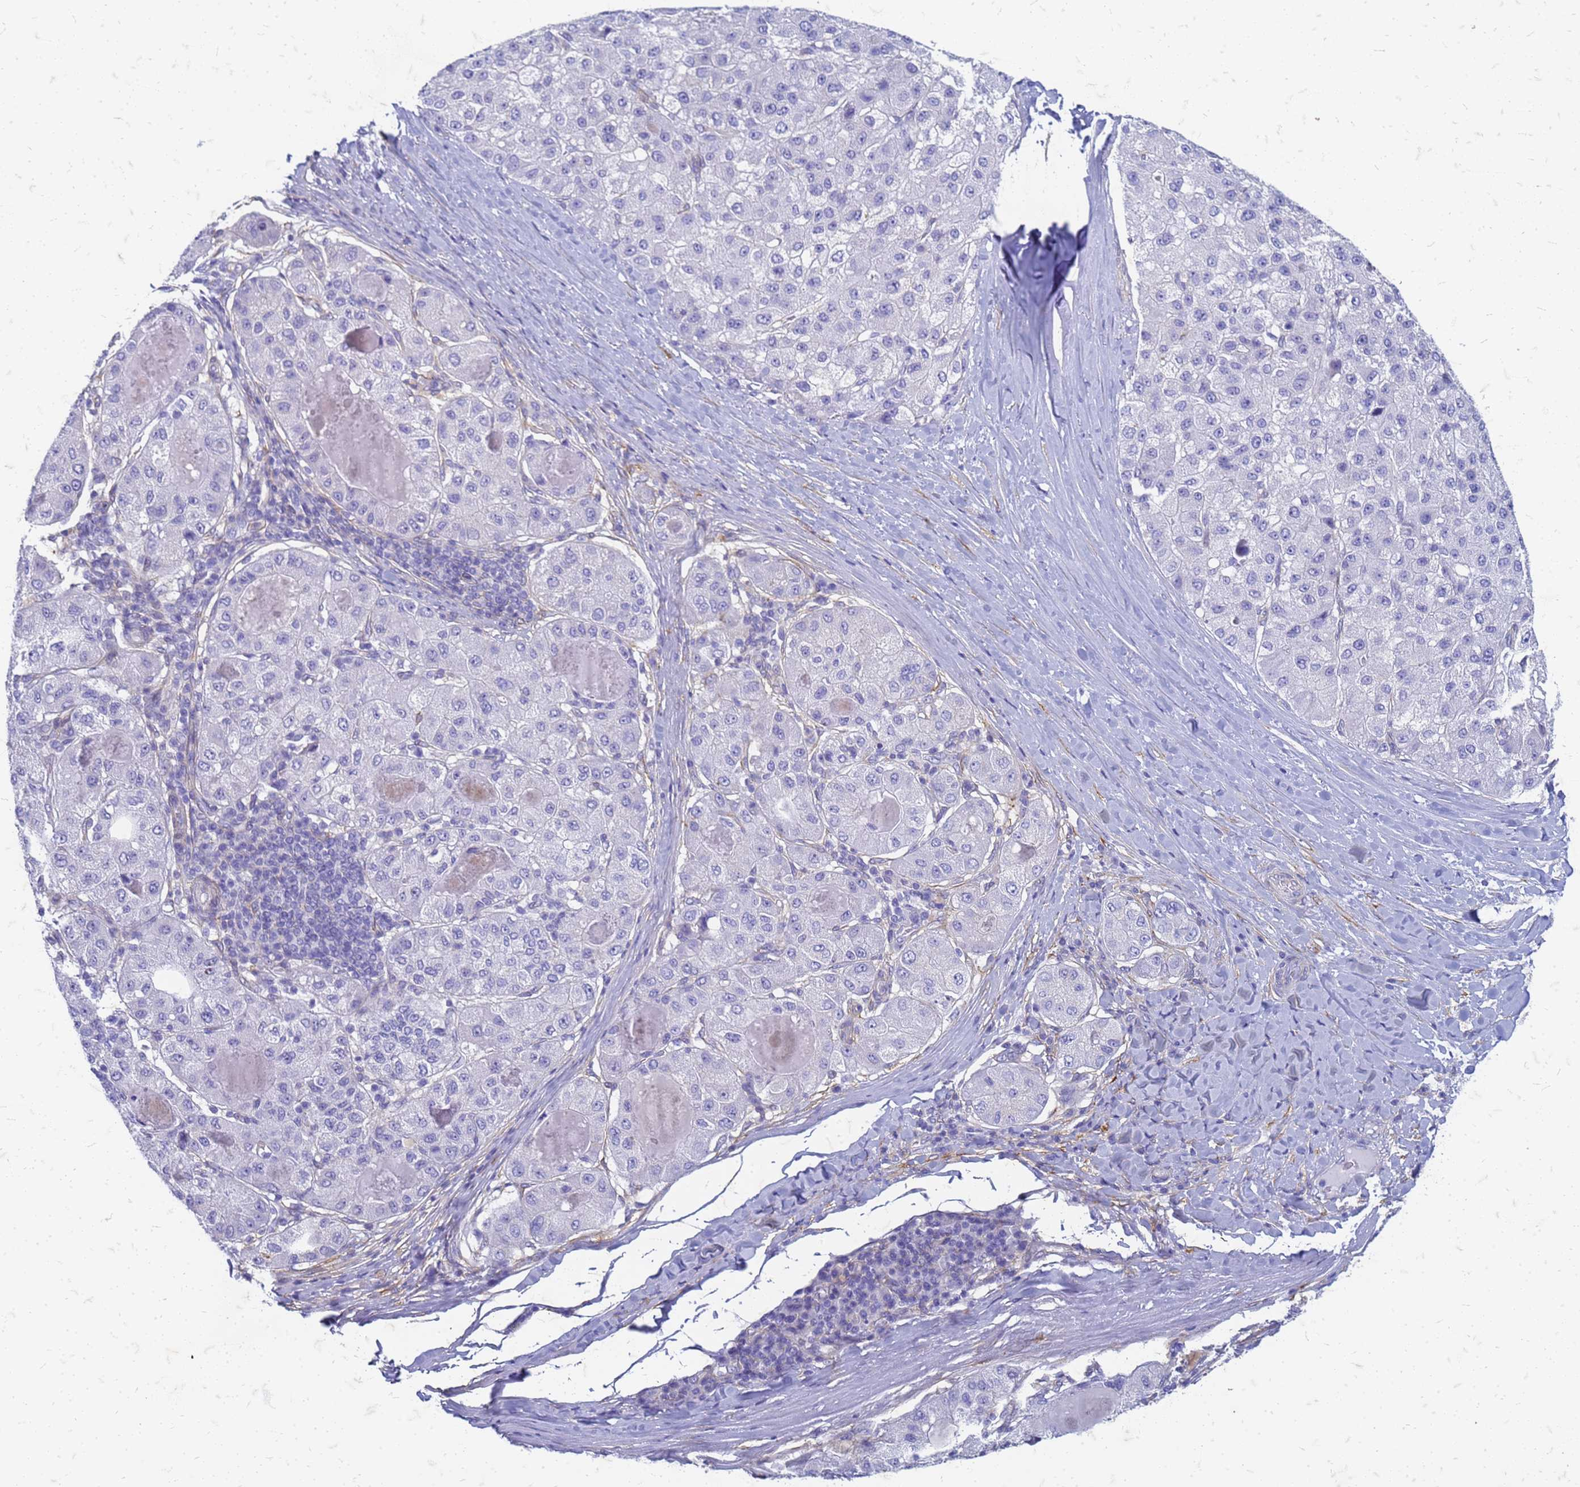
{"staining": {"intensity": "negative", "quantity": "none", "location": "none"}, "tissue": "liver cancer", "cell_type": "Tumor cells", "image_type": "cancer", "snomed": [{"axis": "morphology", "description": "Carcinoma, Hepatocellular, NOS"}, {"axis": "topography", "description": "Liver"}], "caption": "An immunohistochemistry micrograph of liver cancer (hepatocellular carcinoma) is shown. There is no staining in tumor cells of liver cancer (hepatocellular carcinoma). The staining is performed using DAB (3,3'-diaminobenzidine) brown chromogen with nuclei counter-stained in using hematoxylin.", "gene": "TRIM64B", "patient": {"sex": "male", "age": 80}}